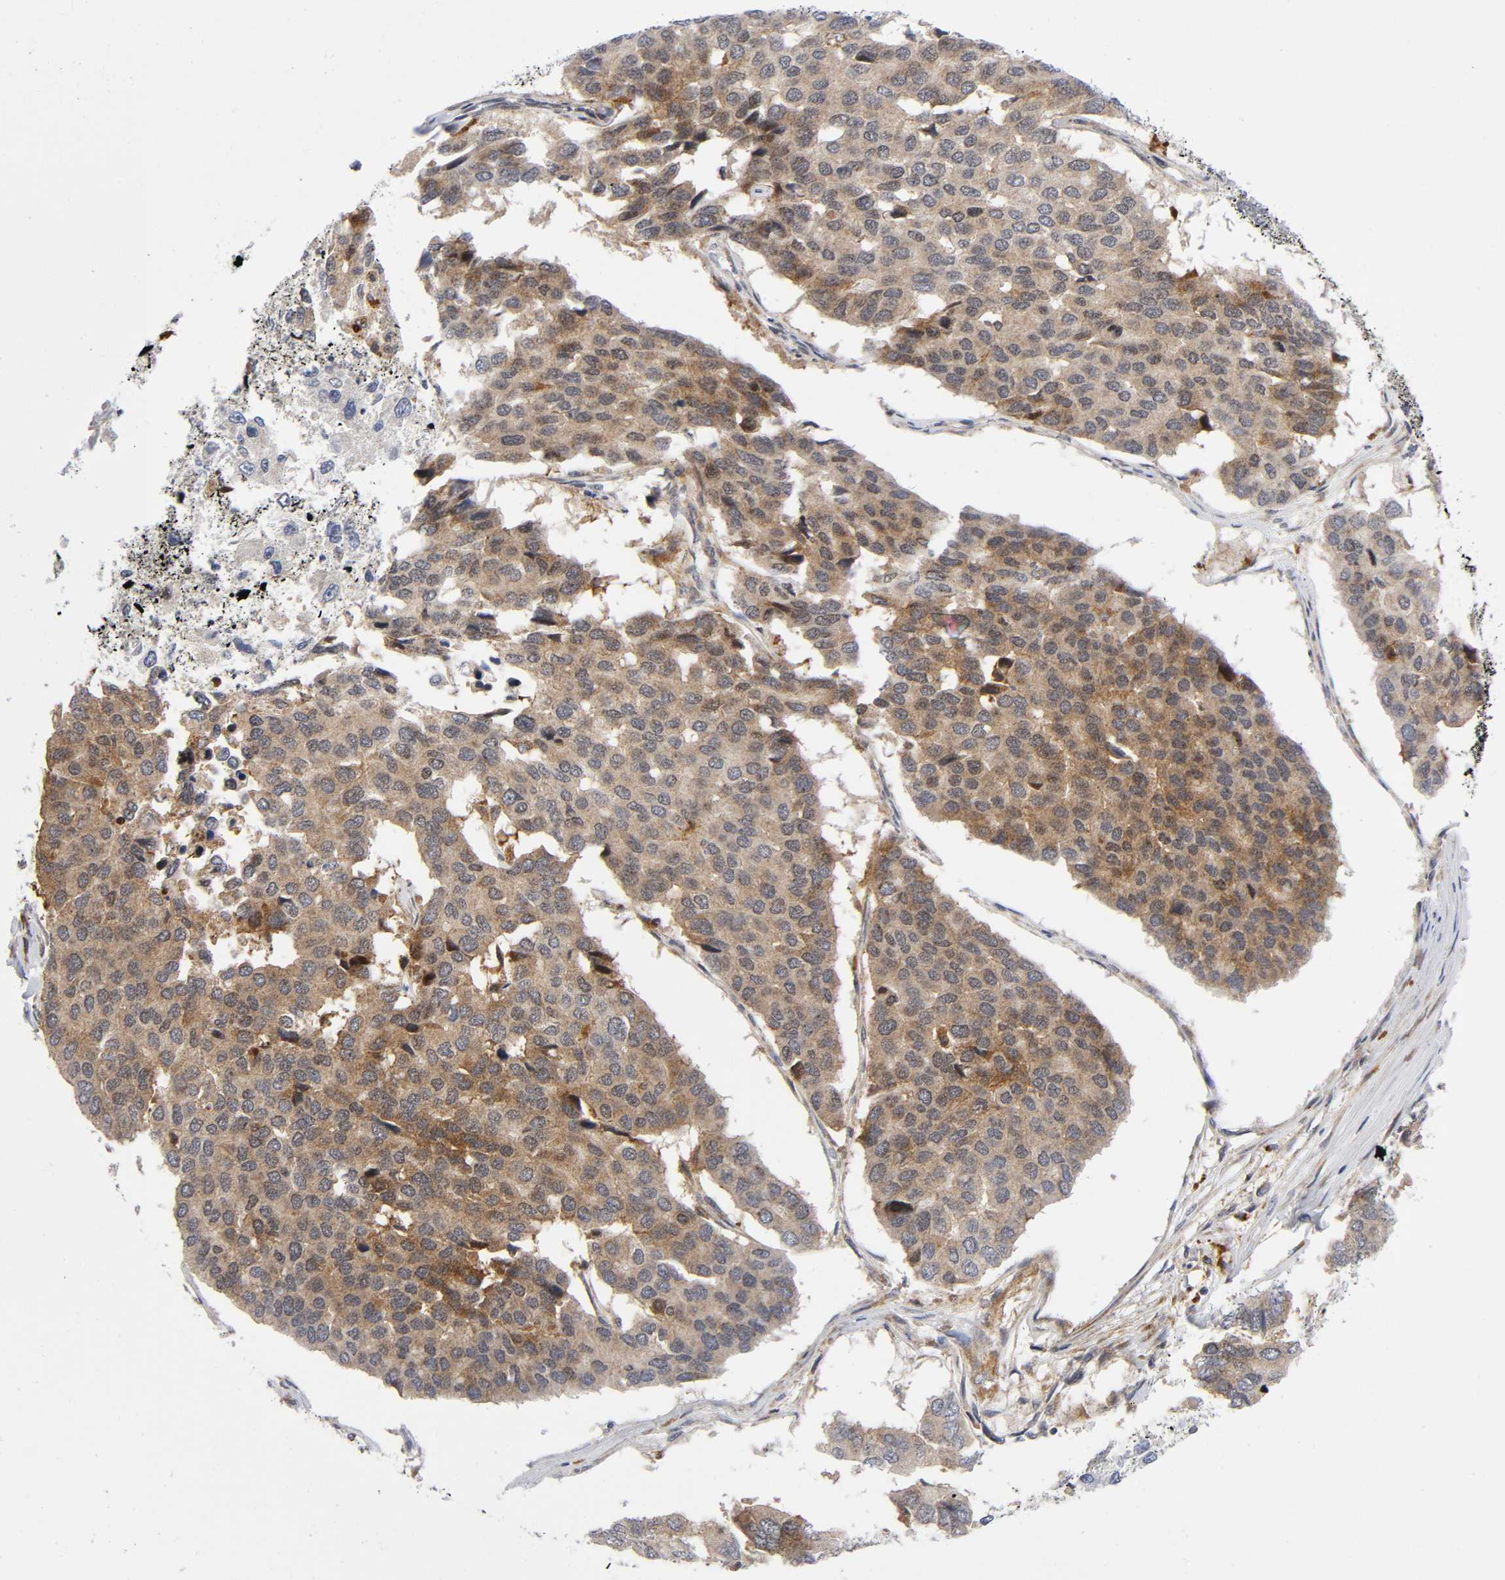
{"staining": {"intensity": "moderate", "quantity": ">75%", "location": "cytoplasmic/membranous"}, "tissue": "pancreatic cancer", "cell_type": "Tumor cells", "image_type": "cancer", "snomed": [{"axis": "morphology", "description": "Adenocarcinoma, NOS"}, {"axis": "topography", "description": "Pancreas"}], "caption": "A micrograph showing moderate cytoplasmic/membranous staining in approximately >75% of tumor cells in pancreatic cancer, as visualized by brown immunohistochemical staining.", "gene": "EIF5", "patient": {"sex": "male", "age": 50}}